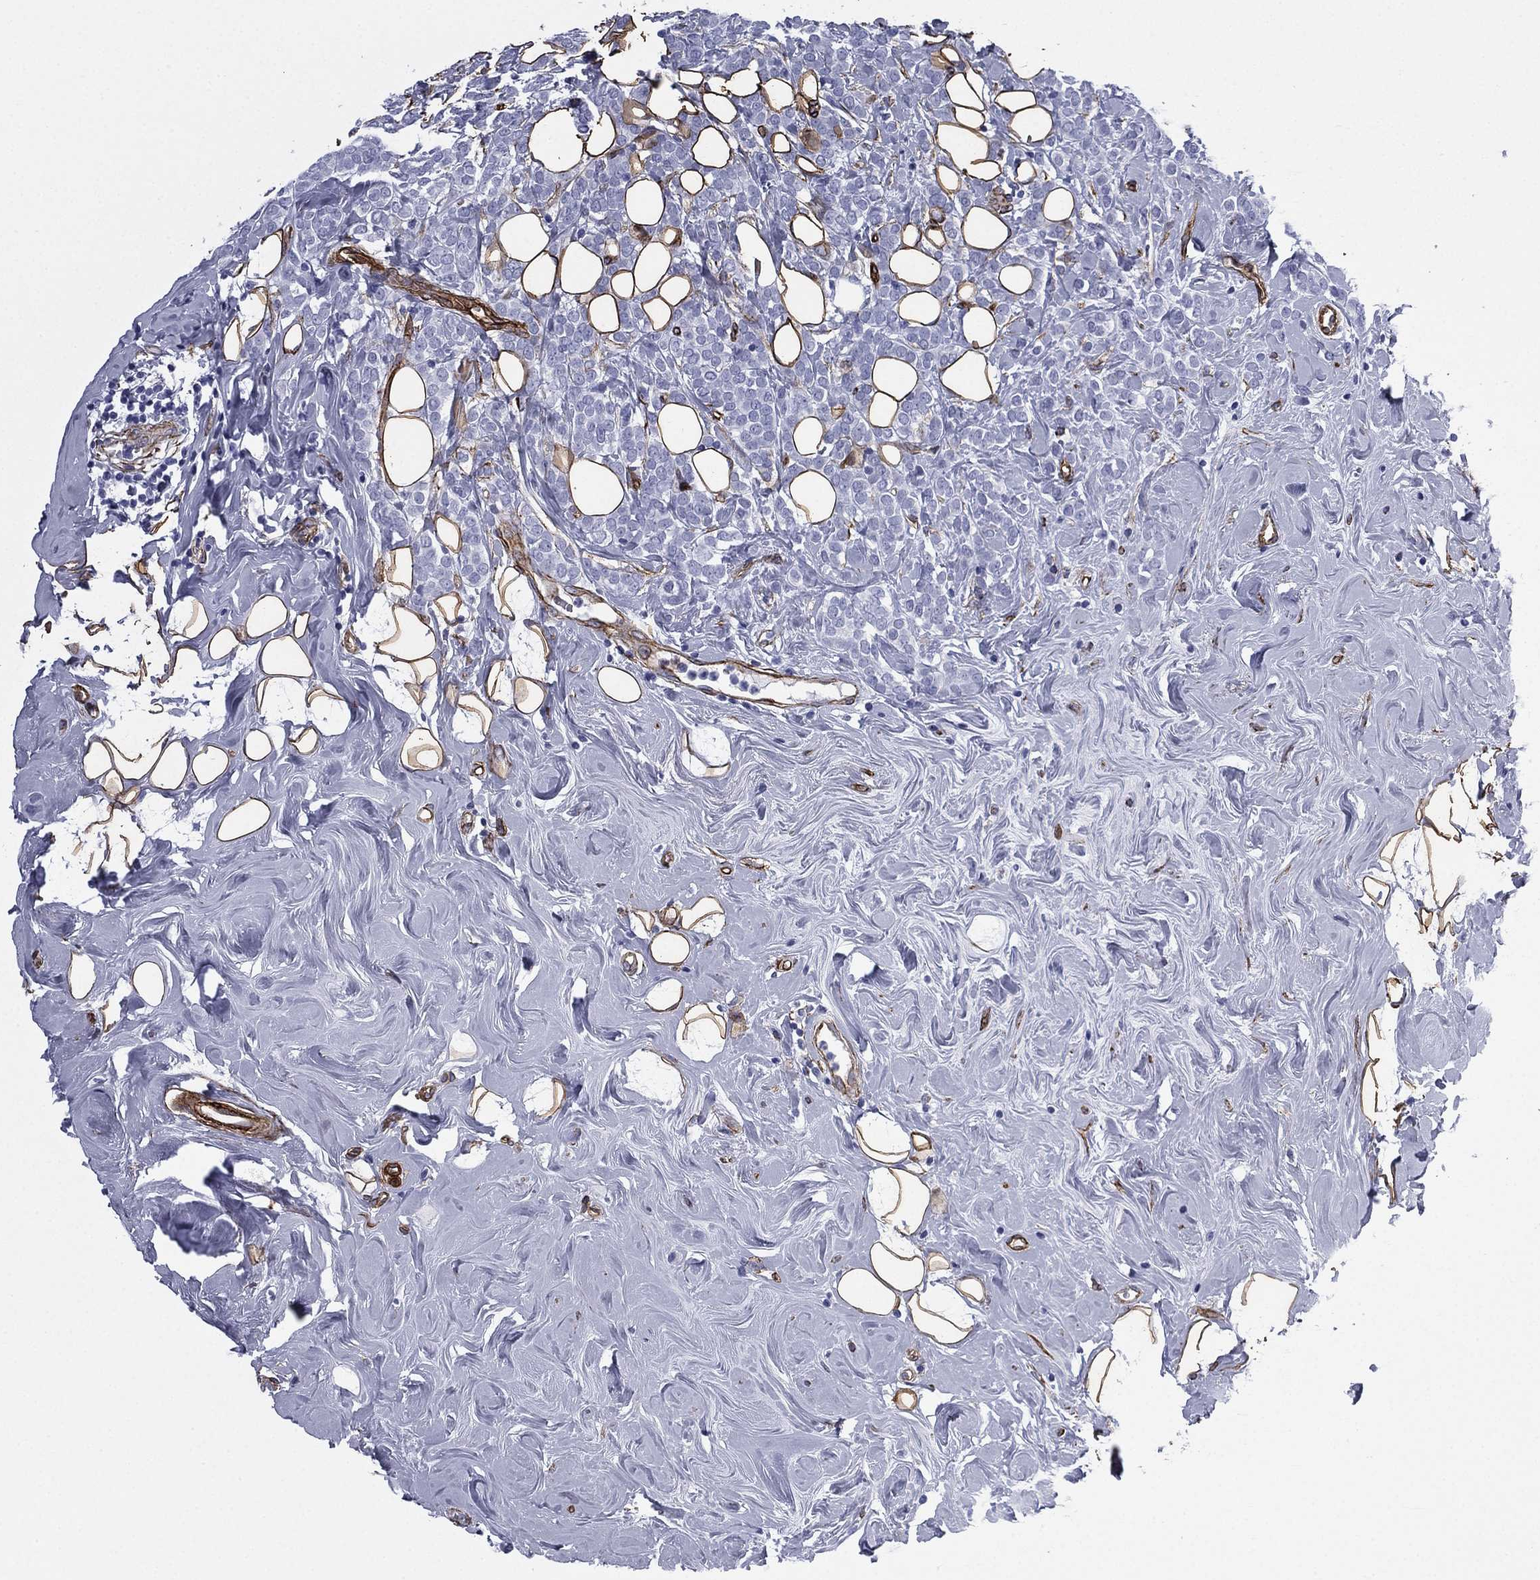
{"staining": {"intensity": "negative", "quantity": "none", "location": "none"}, "tissue": "breast cancer", "cell_type": "Tumor cells", "image_type": "cancer", "snomed": [{"axis": "morphology", "description": "Lobular carcinoma"}, {"axis": "topography", "description": "Breast"}], "caption": "This is an immunohistochemistry image of breast cancer. There is no positivity in tumor cells.", "gene": "CAVIN3", "patient": {"sex": "female", "age": 49}}